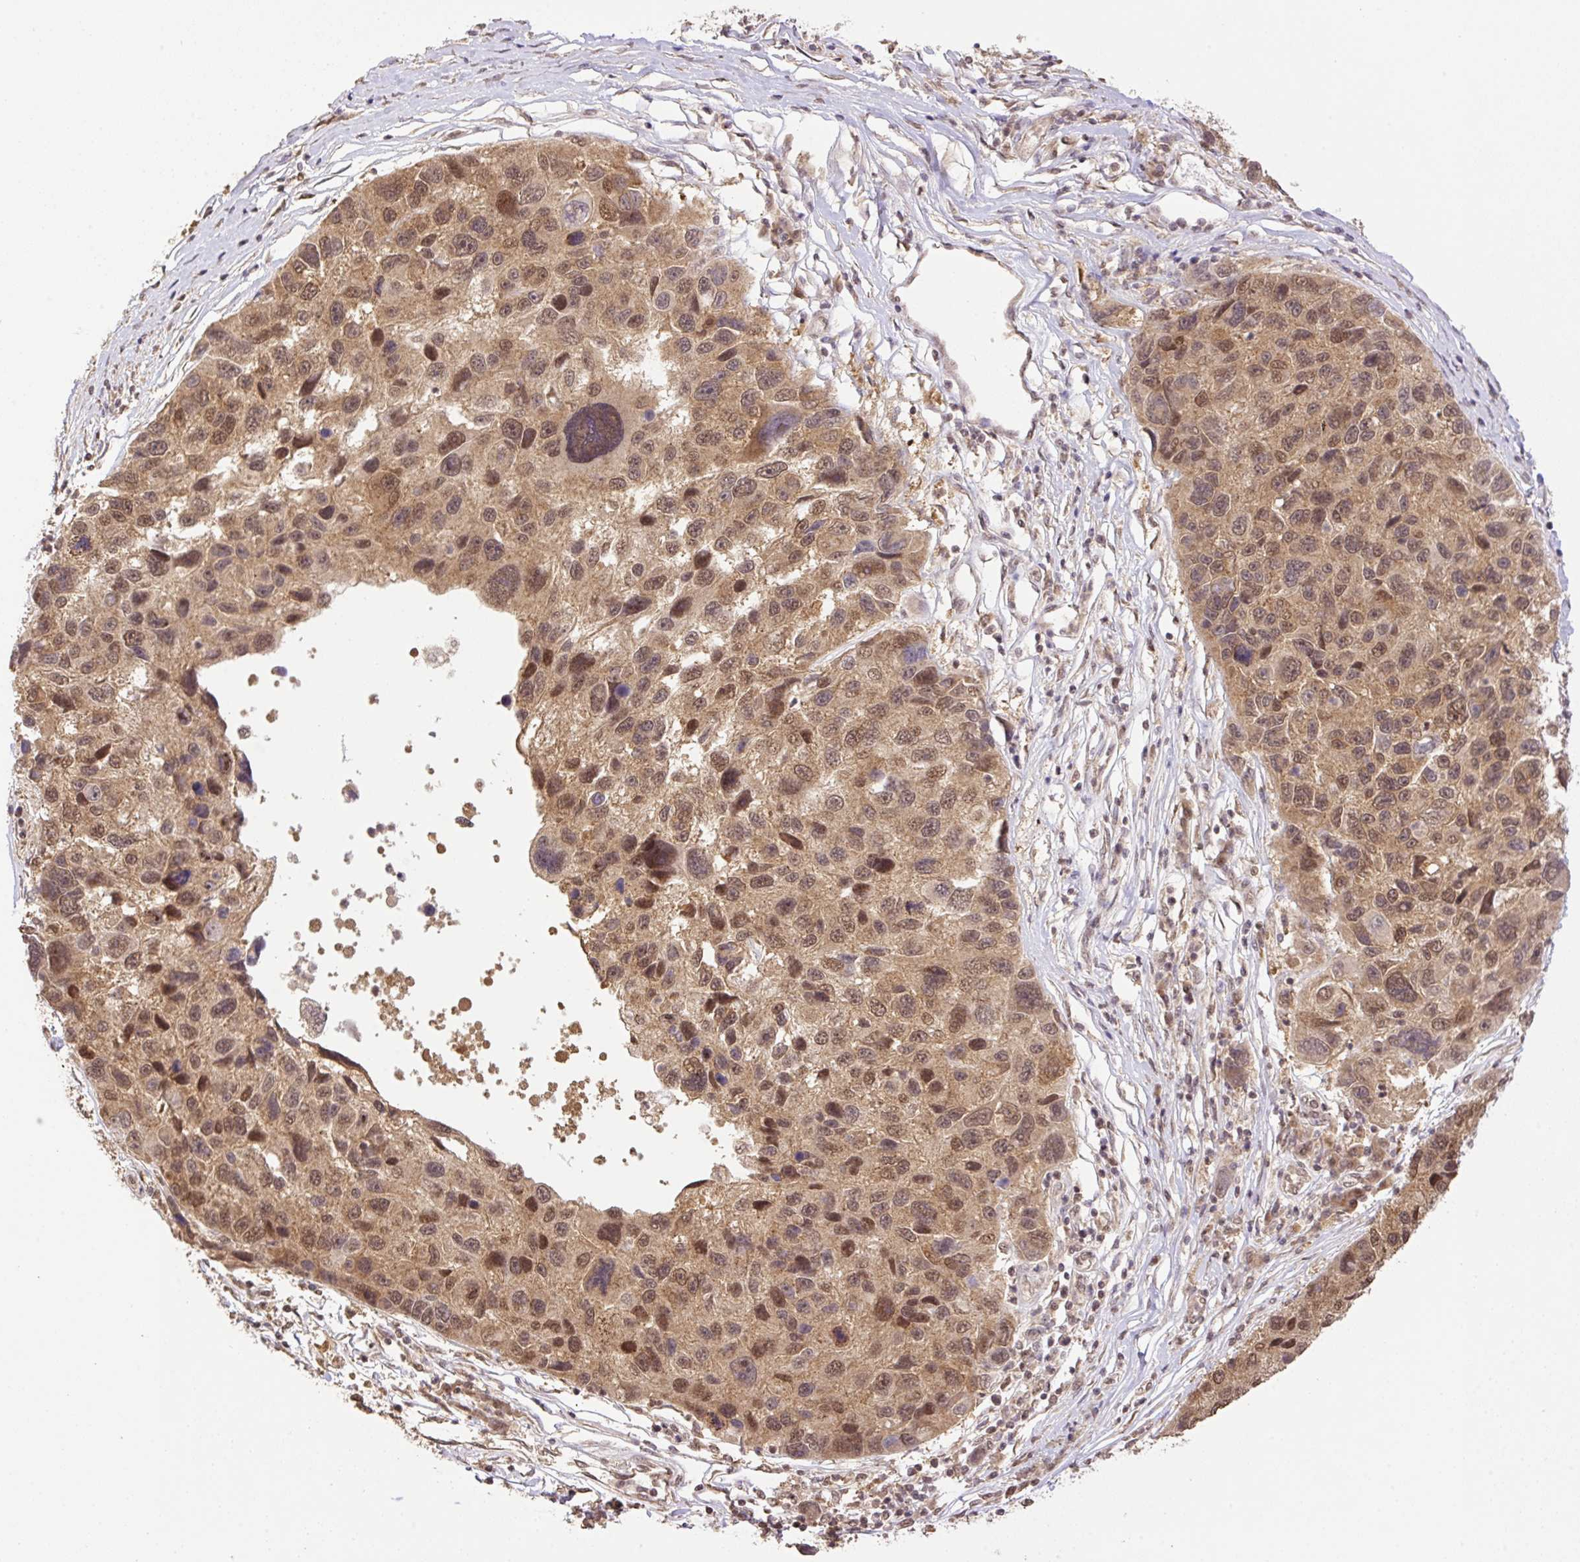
{"staining": {"intensity": "moderate", "quantity": ">75%", "location": "cytoplasmic/membranous,nuclear"}, "tissue": "melanoma", "cell_type": "Tumor cells", "image_type": "cancer", "snomed": [{"axis": "morphology", "description": "Malignant melanoma, NOS"}, {"axis": "topography", "description": "Skin"}], "caption": "Brown immunohistochemical staining in malignant melanoma reveals moderate cytoplasmic/membranous and nuclear expression in about >75% of tumor cells.", "gene": "VPS25", "patient": {"sex": "male", "age": 53}}